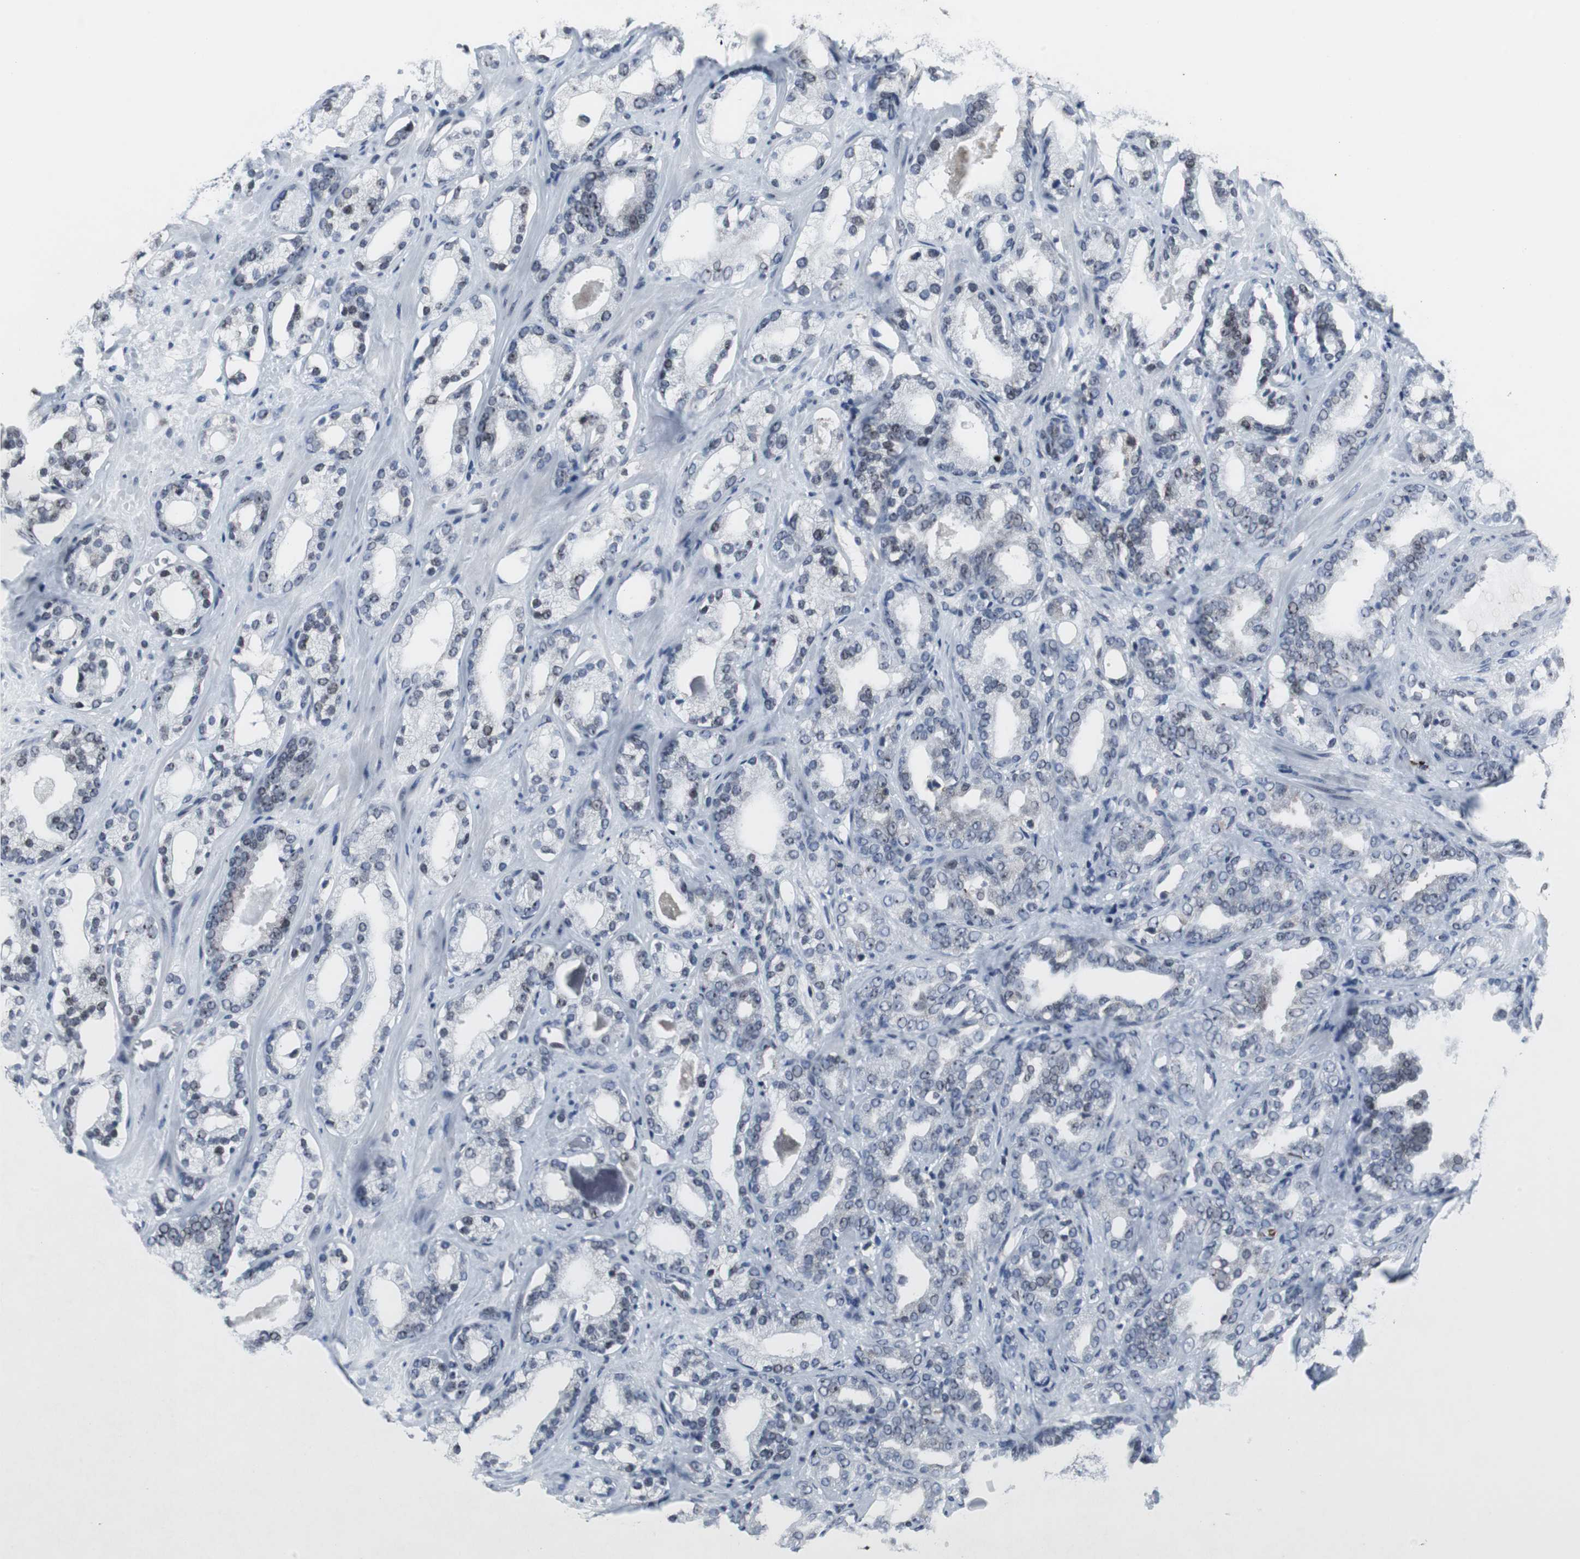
{"staining": {"intensity": "weak", "quantity": "<25%", "location": "nuclear"}, "tissue": "prostate cancer", "cell_type": "Tumor cells", "image_type": "cancer", "snomed": [{"axis": "morphology", "description": "Adenocarcinoma, Low grade"}, {"axis": "topography", "description": "Prostate"}], "caption": "Prostate low-grade adenocarcinoma stained for a protein using immunohistochemistry displays no staining tumor cells.", "gene": "DOK1", "patient": {"sex": "male", "age": 63}}